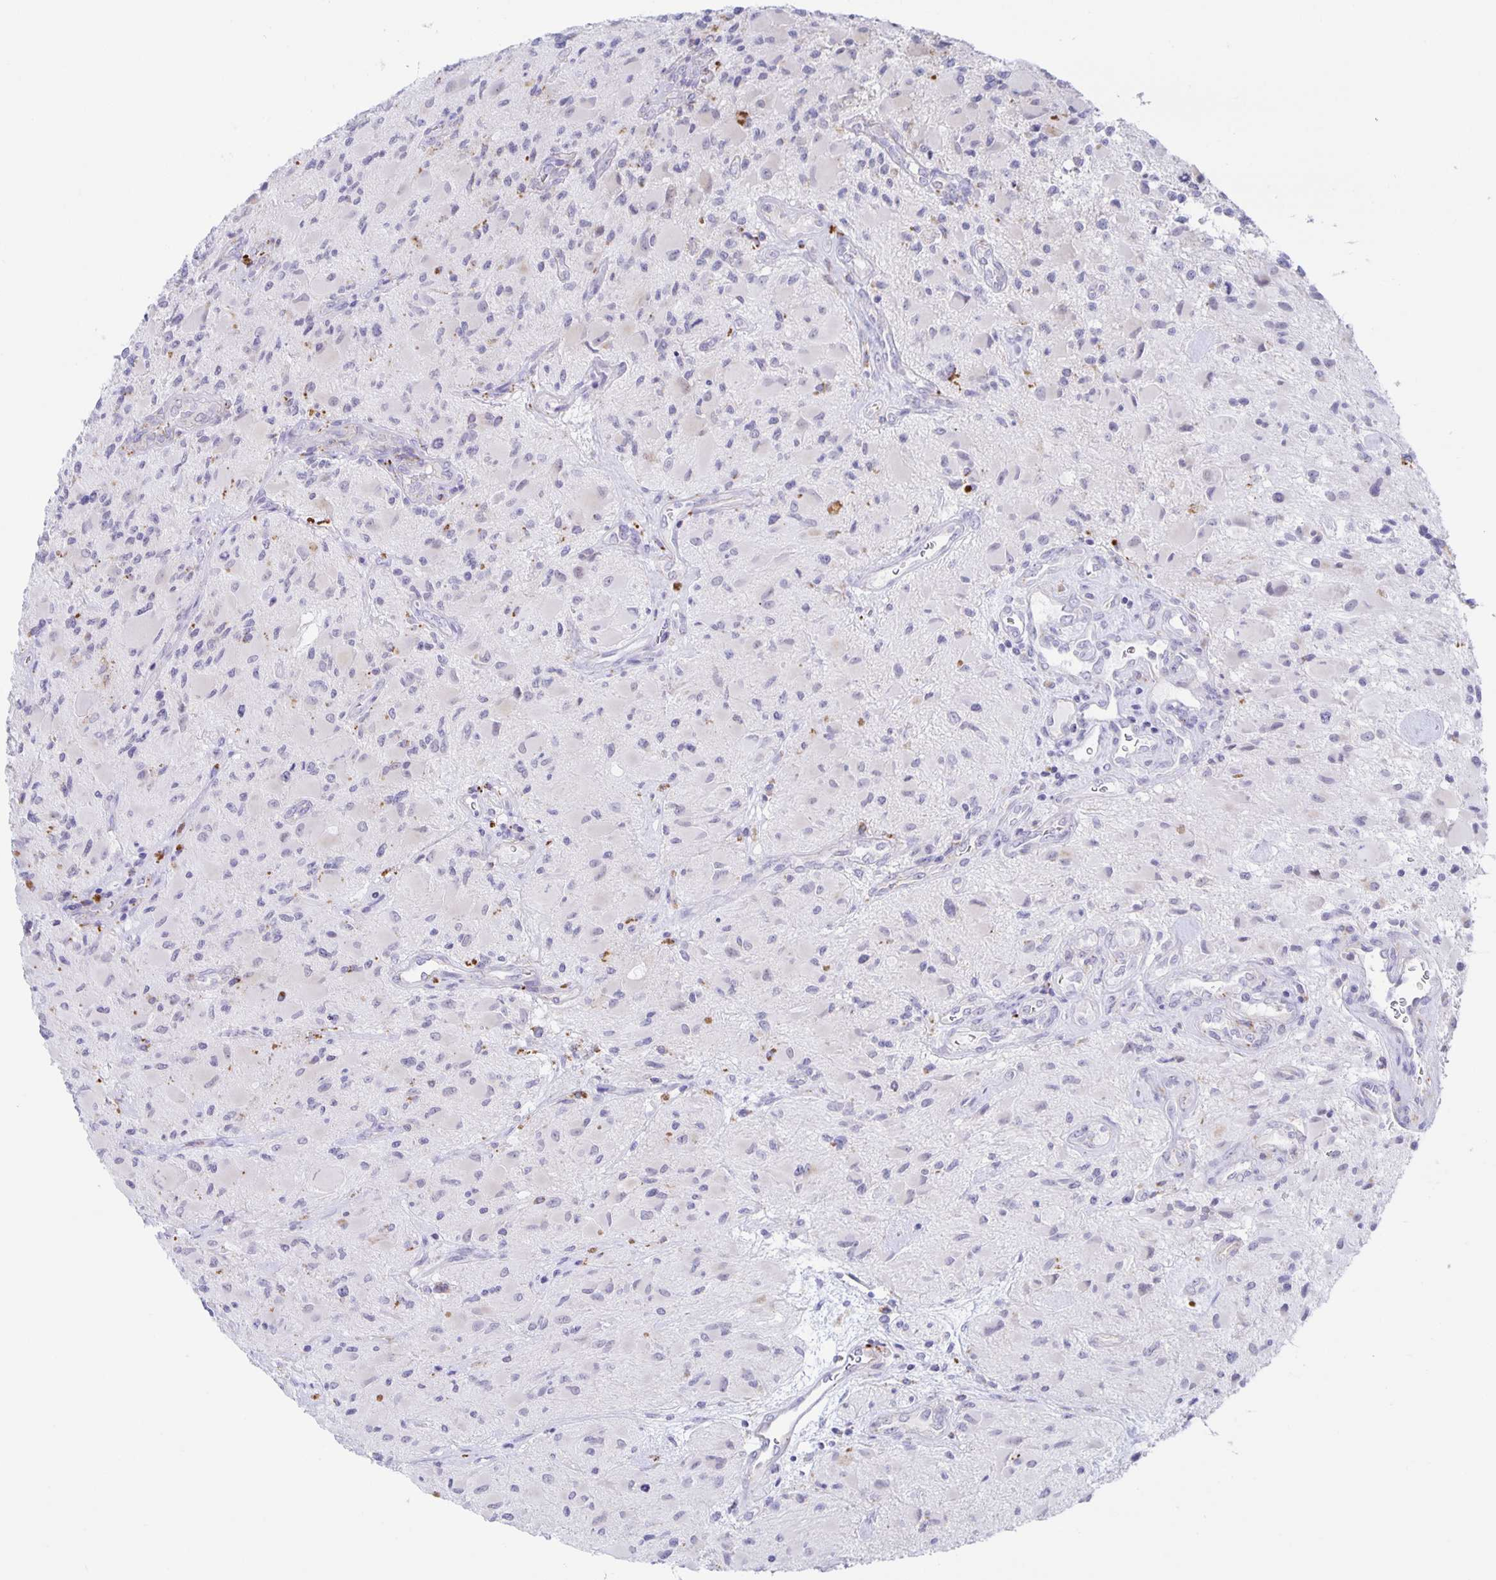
{"staining": {"intensity": "negative", "quantity": "none", "location": "none"}, "tissue": "glioma", "cell_type": "Tumor cells", "image_type": "cancer", "snomed": [{"axis": "morphology", "description": "Glioma, malignant, High grade"}, {"axis": "topography", "description": "Brain"}], "caption": "Immunohistochemistry (IHC) image of neoplastic tissue: human glioma stained with DAB (3,3'-diaminobenzidine) reveals no significant protein positivity in tumor cells.", "gene": "LIPA", "patient": {"sex": "female", "age": 65}}